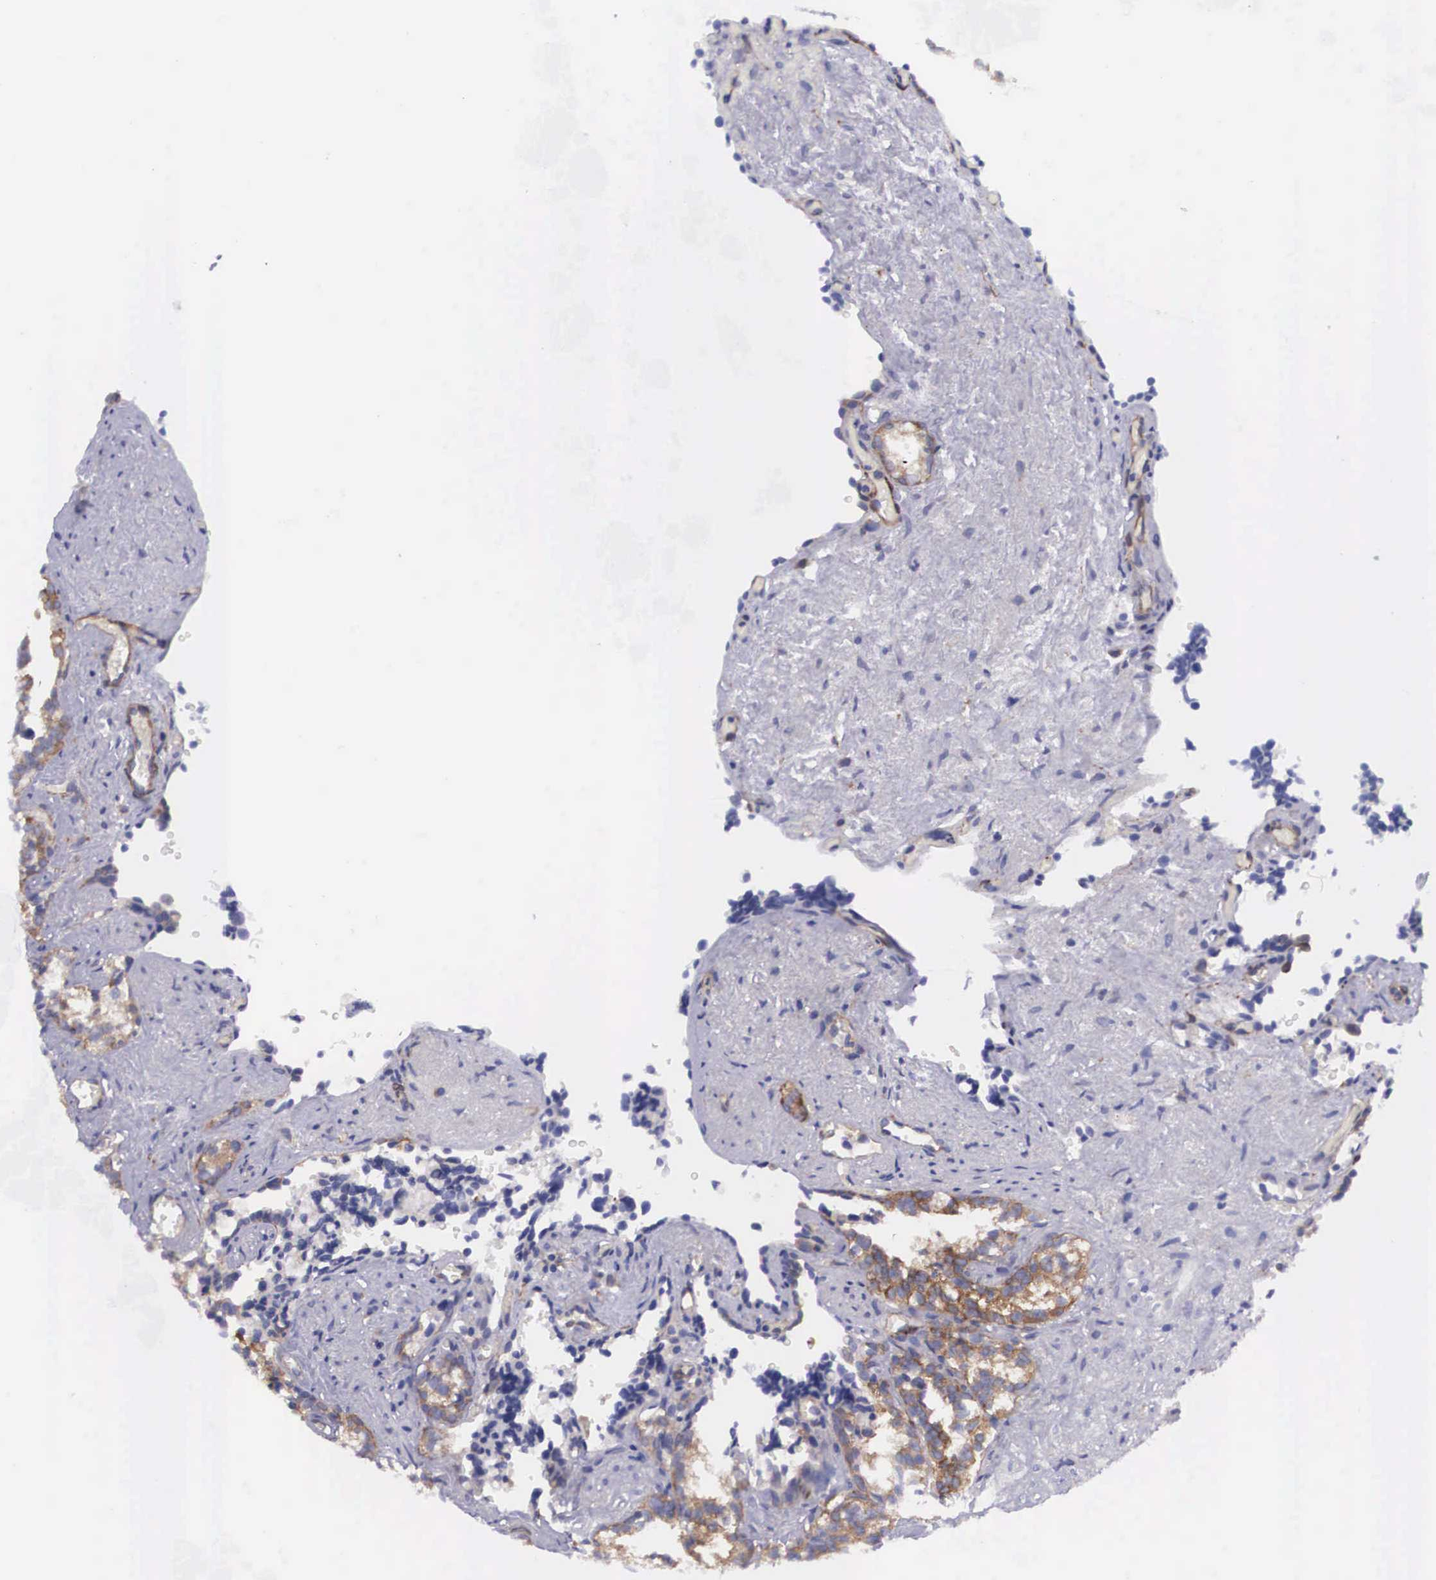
{"staining": {"intensity": "weak", "quantity": "<25%", "location": "cytoplasmic/membranous"}, "tissue": "seminal vesicle", "cell_type": "Glandular cells", "image_type": "normal", "snomed": [{"axis": "morphology", "description": "Normal tissue, NOS"}, {"axis": "topography", "description": "Seminal veicle"}], "caption": "The micrograph demonstrates no staining of glandular cells in benign seminal vesicle. Nuclei are stained in blue.", "gene": "BCAR1", "patient": {"sex": "male", "age": 60}}